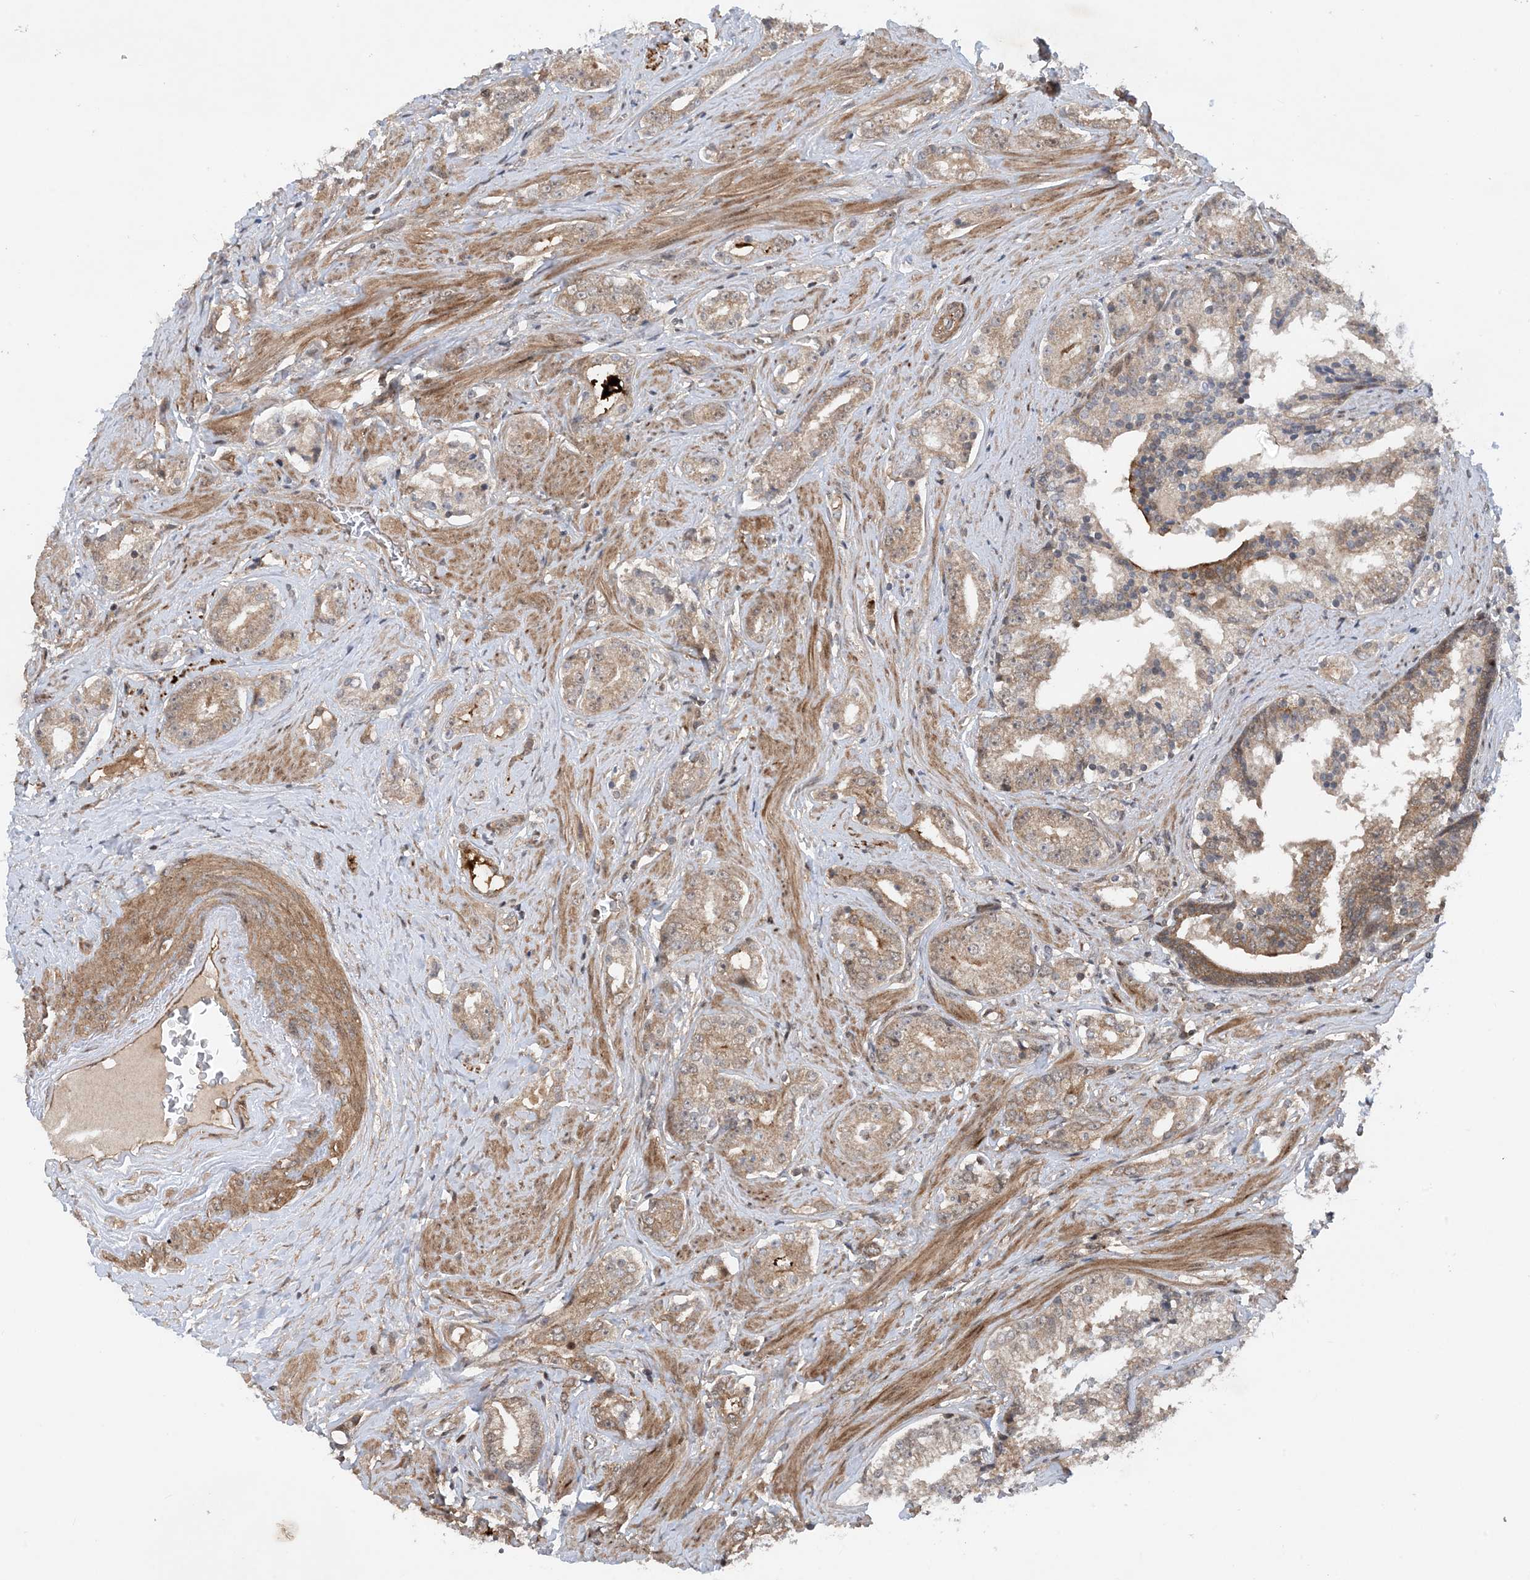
{"staining": {"intensity": "weak", "quantity": ">75%", "location": "cytoplasmic/membranous"}, "tissue": "prostate cancer", "cell_type": "Tumor cells", "image_type": "cancer", "snomed": [{"axis": "morphology", "description": "Adenocarcinoma, High grade"}, {"axis": "topography", "description": "Prostate"}], "caption": "Protein expression by immunohistochemistry shows weak cytoplasmic/membranous staining in approximately >75% of tumor cells in prostate cancer (high-grade adenocarcinoma).", "gene": "HEMK1", "patient": {"sex": "male", "age": 58}}